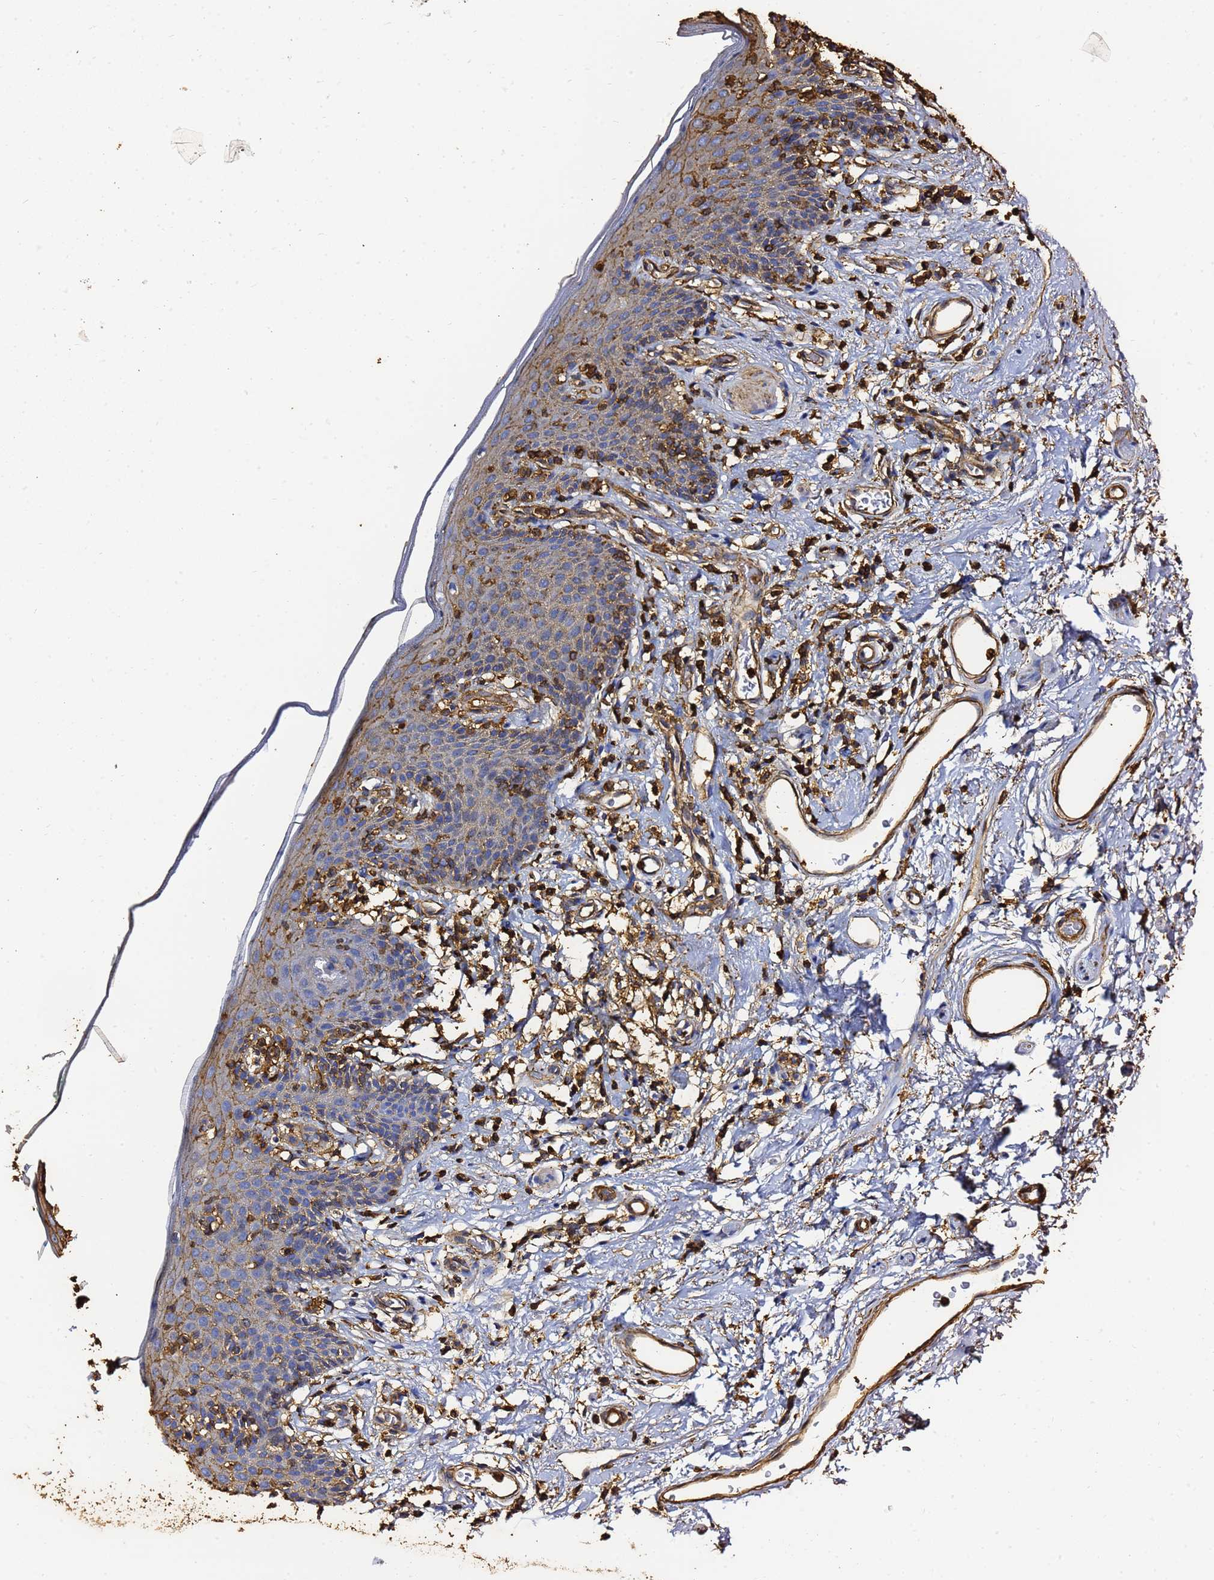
{"staining": {"intensity": "moderate", "quantity": "25%-75%", "location": "cytoplasmic/membranous"}, "tissue": "skin", "cell_type": "Epidermal cells", "image_type": "normal", "snomed": [{"axis": "morphology", "description": "Normal tissue, NOS"}, {"axis": "topography", "description": "Vulva"}], "caption": "Moderate cytoplasmic/membranous expression for a protein is present in about 25%-75% of epidermal cells of normal skin using immunohistochemistry (IHC).", "gene": "ACTA1", "patient": {"sex": "female", "age": 66}}